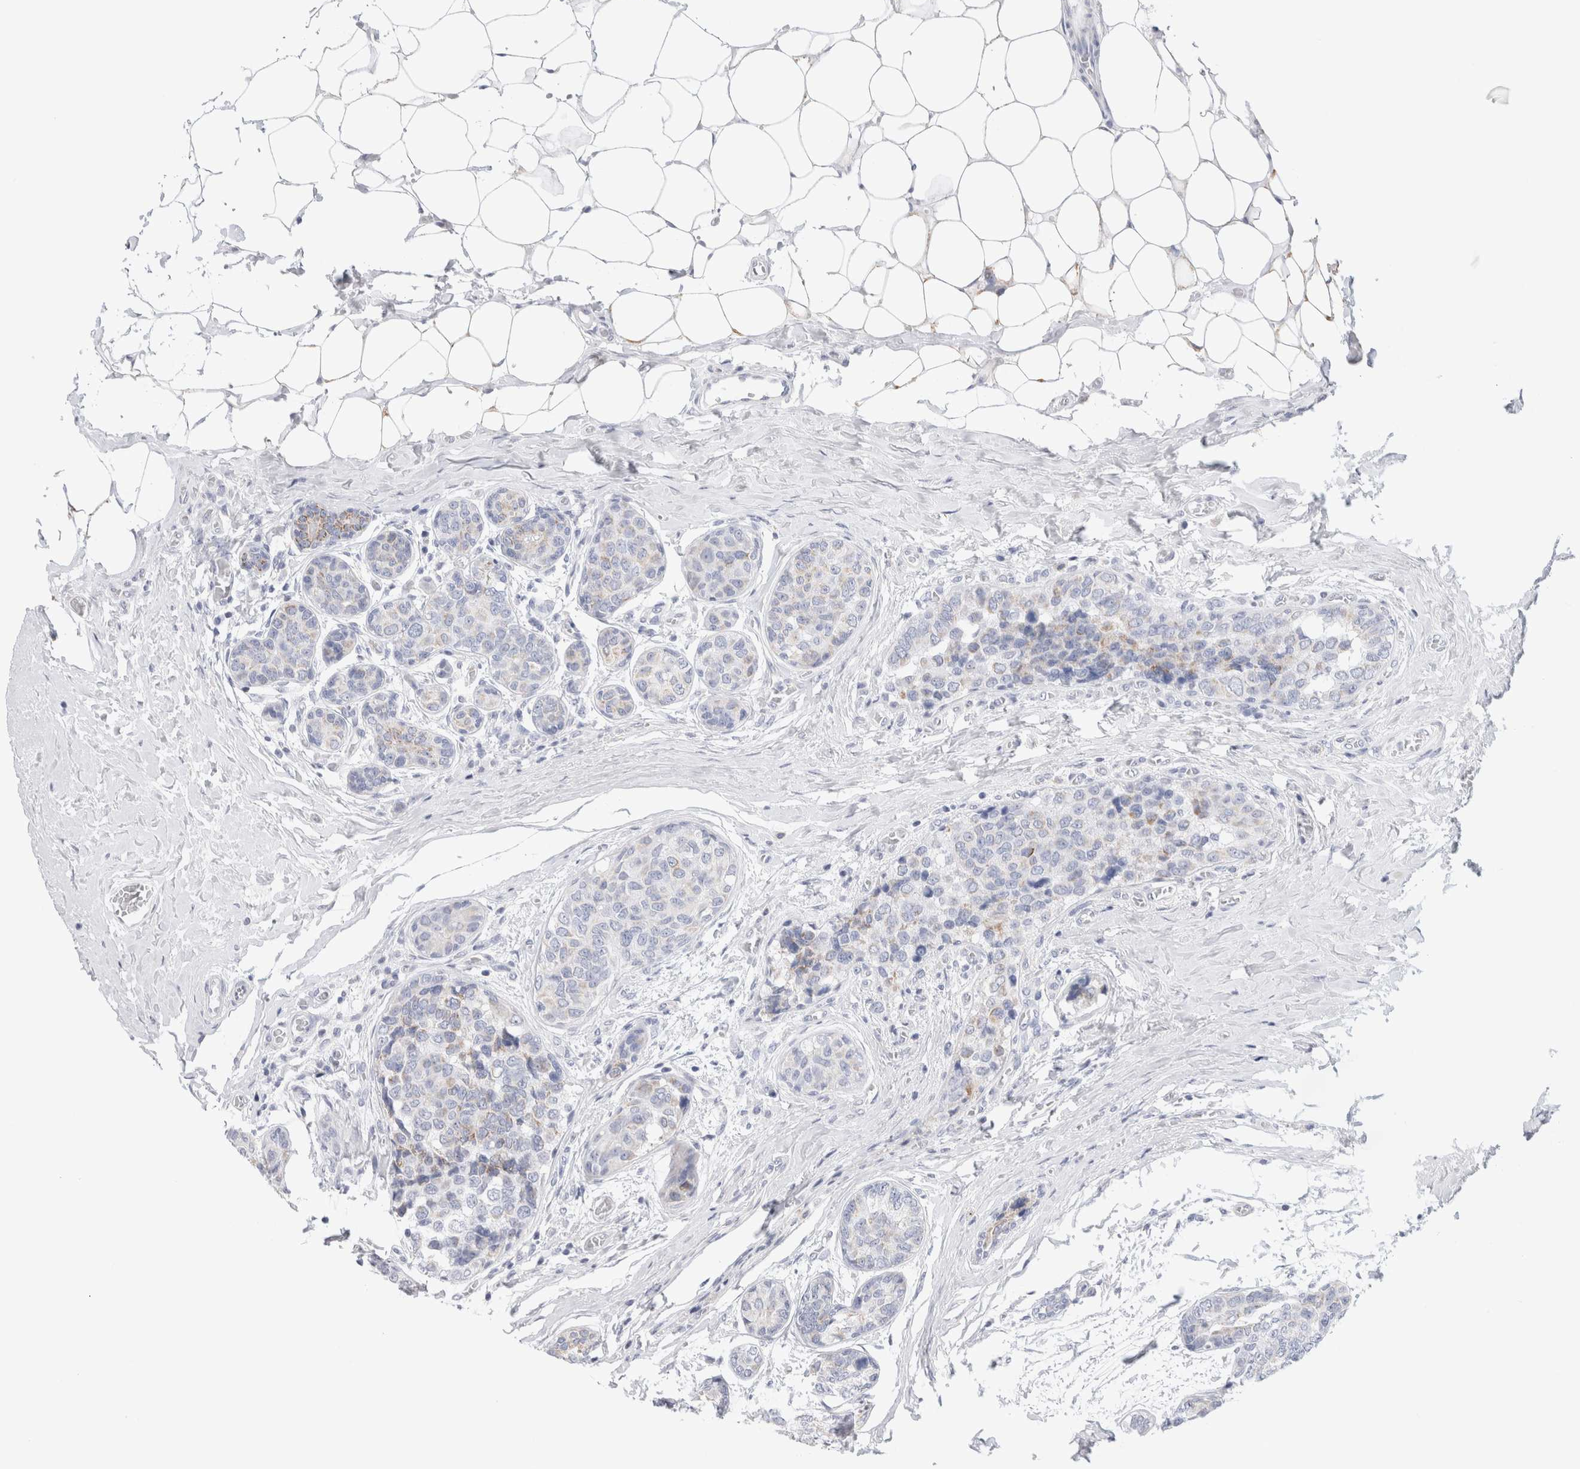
{"staining": {"intensity": "weak", "quantity": "<25%", "location": "cytoplasmic/membranous"}, "tissue": "breast cancer", "cell_type": "Tumor cells", "image_type": "cancer", "snomed": [{"axis": "morphology", "description": "Normal tissue, NOS"}, {"axis": "morphology", "description": "Duct carcinoma"}, {"axis": "topography", "description": "Breast"}], "caption": "High power microscopy photomicrograph of an immunohistochemistry (IHC) histopathology image of breast cancer, revealing no significant staining in tumor cells.", "gene": "ECHDC2", "patient": {"sex": "female", "age": 43}}